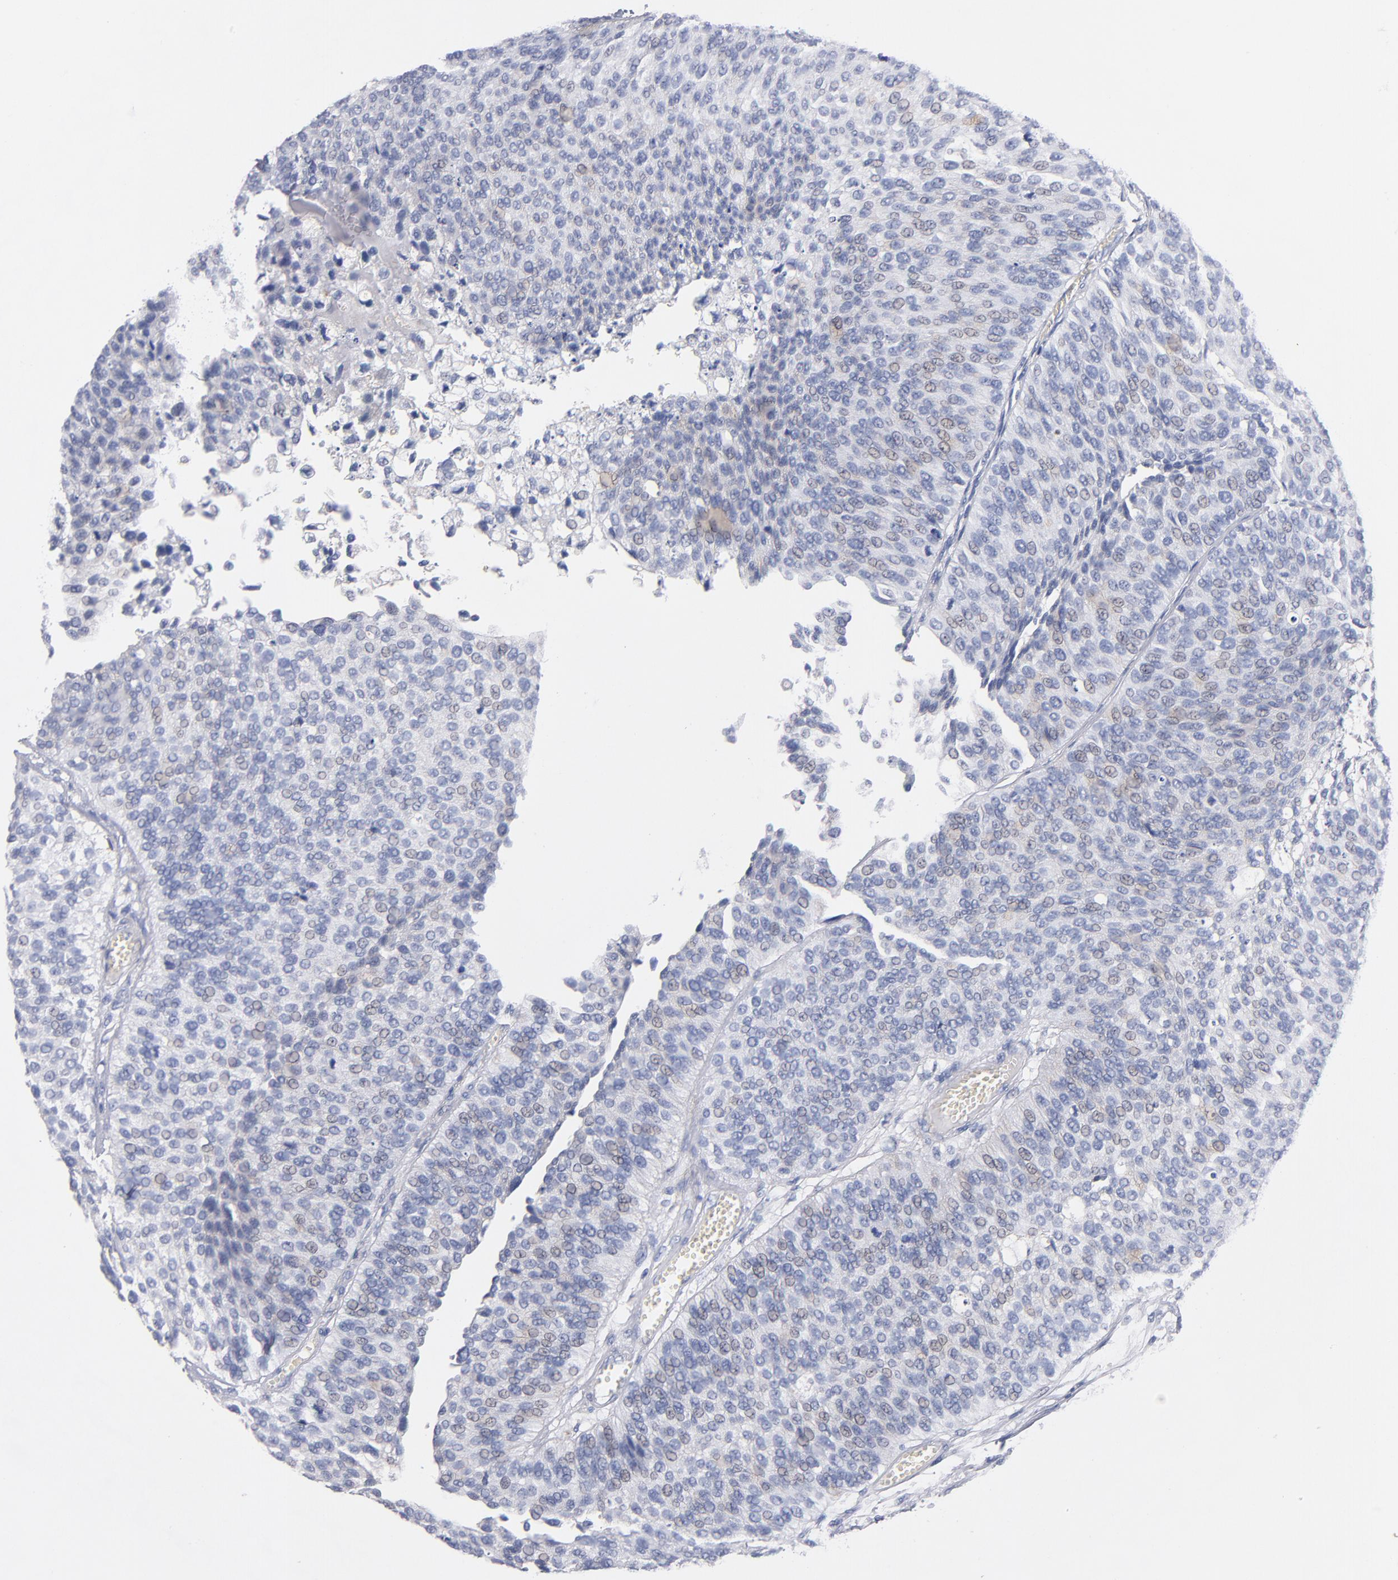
{"staining": {"intensity": "weak", "quantity": "<25%", "location": "nuclear"}, "tissue": "urothelial cancer", "cell_type": "Tumor cells", "image_type": "cancer", "snomed": [{"axis": "morphology", "description": "Urothelial carcinoma, Low grade"}, {"axis": "topography", "description": "Urinary bladder"}], "caption": "Immunohistochemistry image of human urothelial cancer stained for a protein (brown), which exhibits no positivity in tumor cells. (DAB (3,3'-diaminobenzidine) immunohistochemistry (IHC) with hematoxylin counter stain).", "gene": "PLSCR4", "patient": {"sex": "male", "age": 84}}